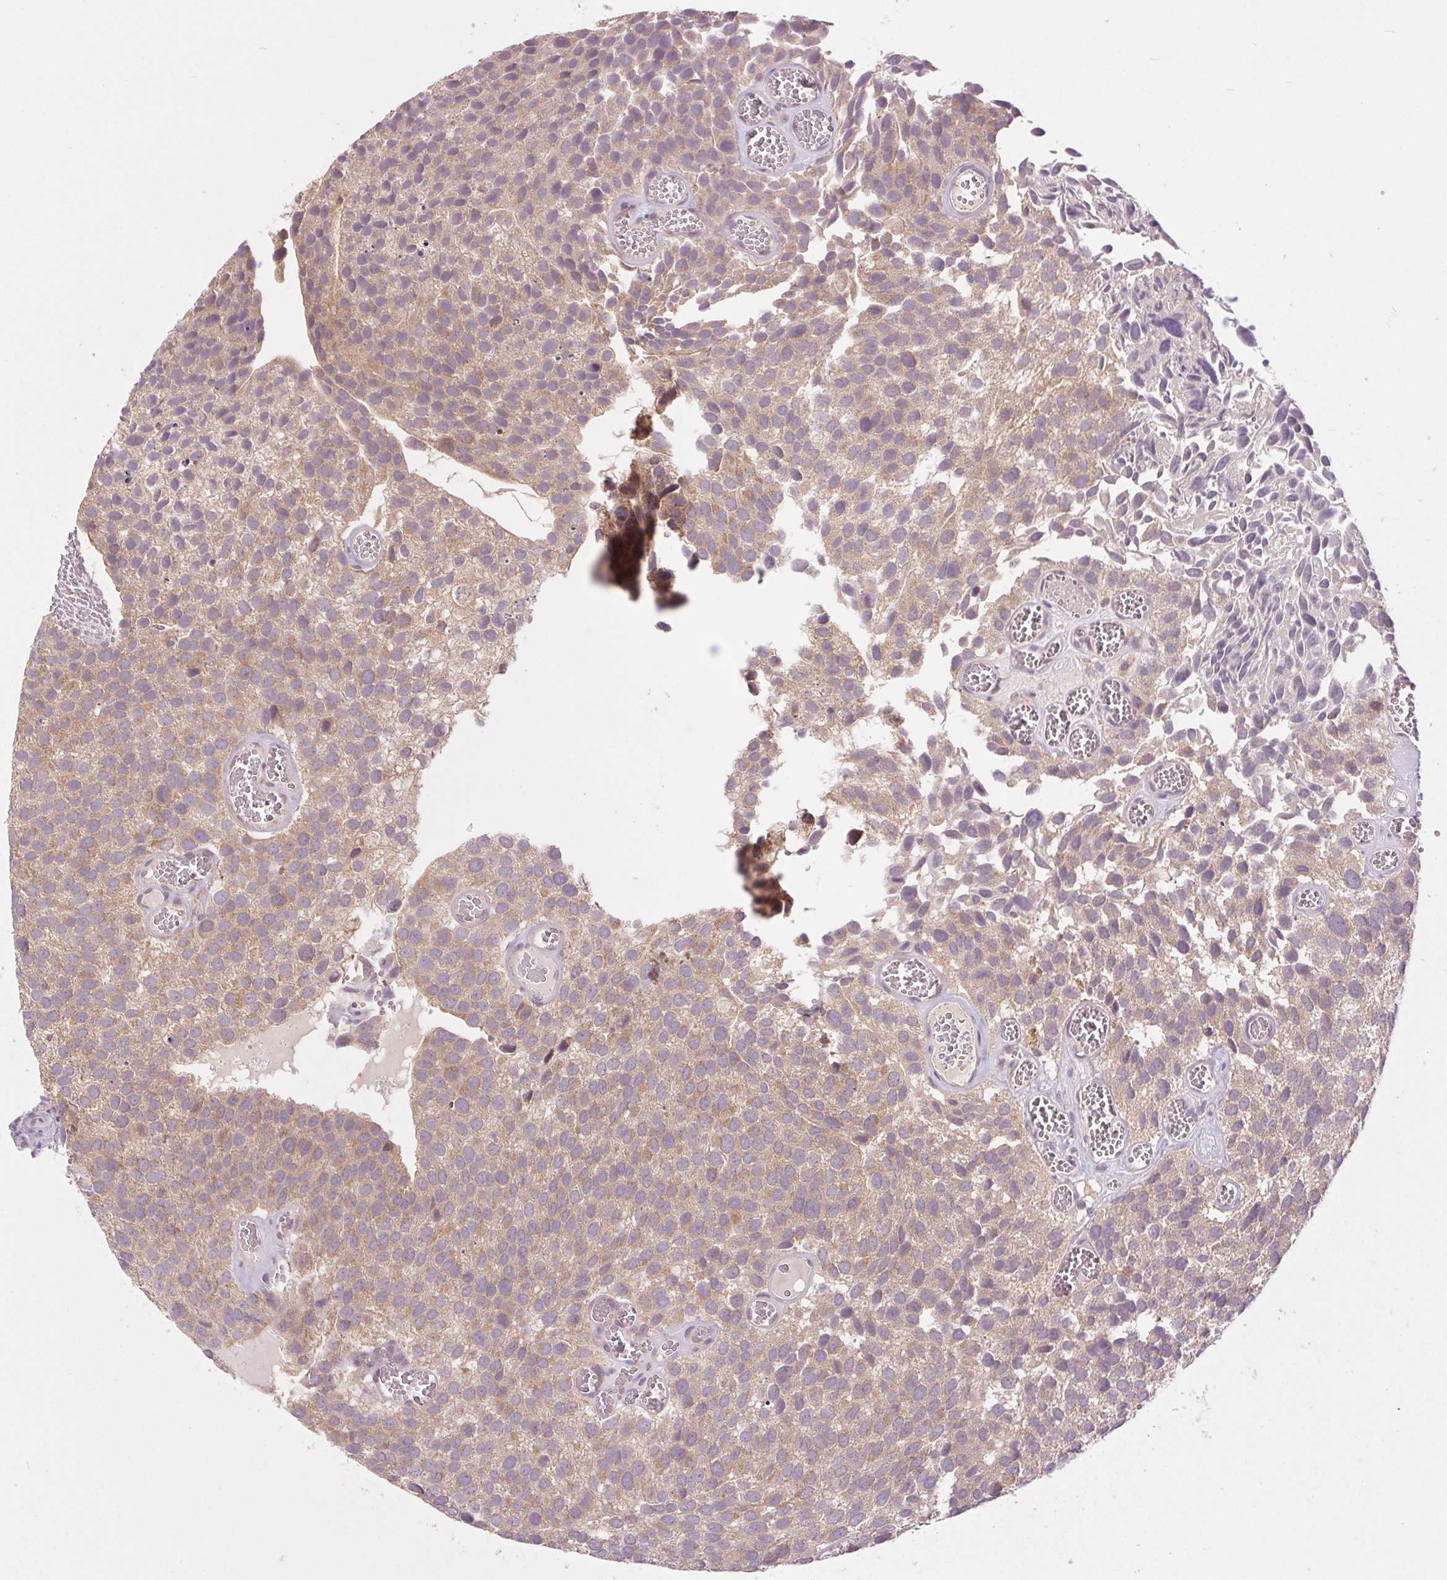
{"staining": {"intensity": "weak", "quantity": ">75%", "location": "cytoplasmic/membranous"}, "tissue": "urothelial cancer", "cell_type": "Tumor cells", "image_type": "cancer", "snomed": [{"axis": "morphology", "description": "Urothelial carcinoma, Low grade"}, {"axis": "topography", "description": "Urinary bladder"}], "caption": "Immunohistochemical staining of human urothelial cancer shows low levels of weak cytoplasmic/membranous staining in about >75% of tumor cells.", "gene": "MAP3K5", "patient": {"sex": "female", "age": 69}}